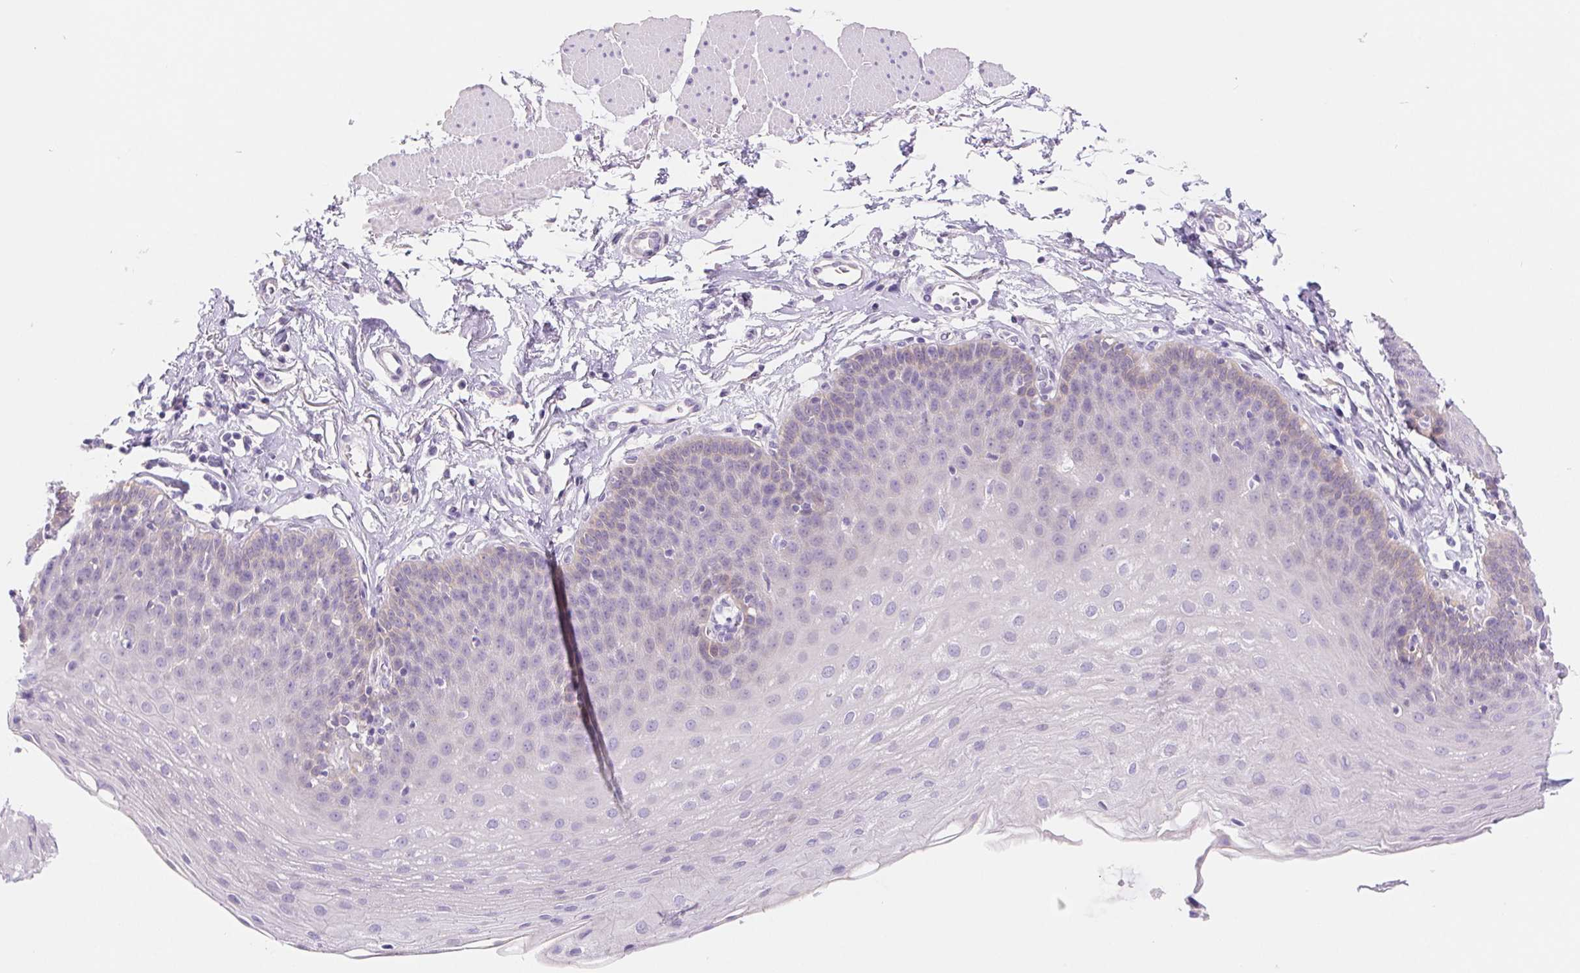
{"staining": {"intensity": "weak", "quantity": "<25%", "location": "cytoplasmic/membranous"}, "tissue": "esophagus", "cell_type": "Squamous epithelial cells", "image_type": "normal", "snomed": [{"axis": "morphology", "description": "Normal tissue, NOS"}, {"axis": "topography", "description": "Esophagus"}], "caption": "This is an immunohistochemistry image of unremarkable human esophagus. There is no positivity in squamous epithelial cells.", "gene": "DYNC2LI1", "patient": {"sex": "female", "age": 81}}